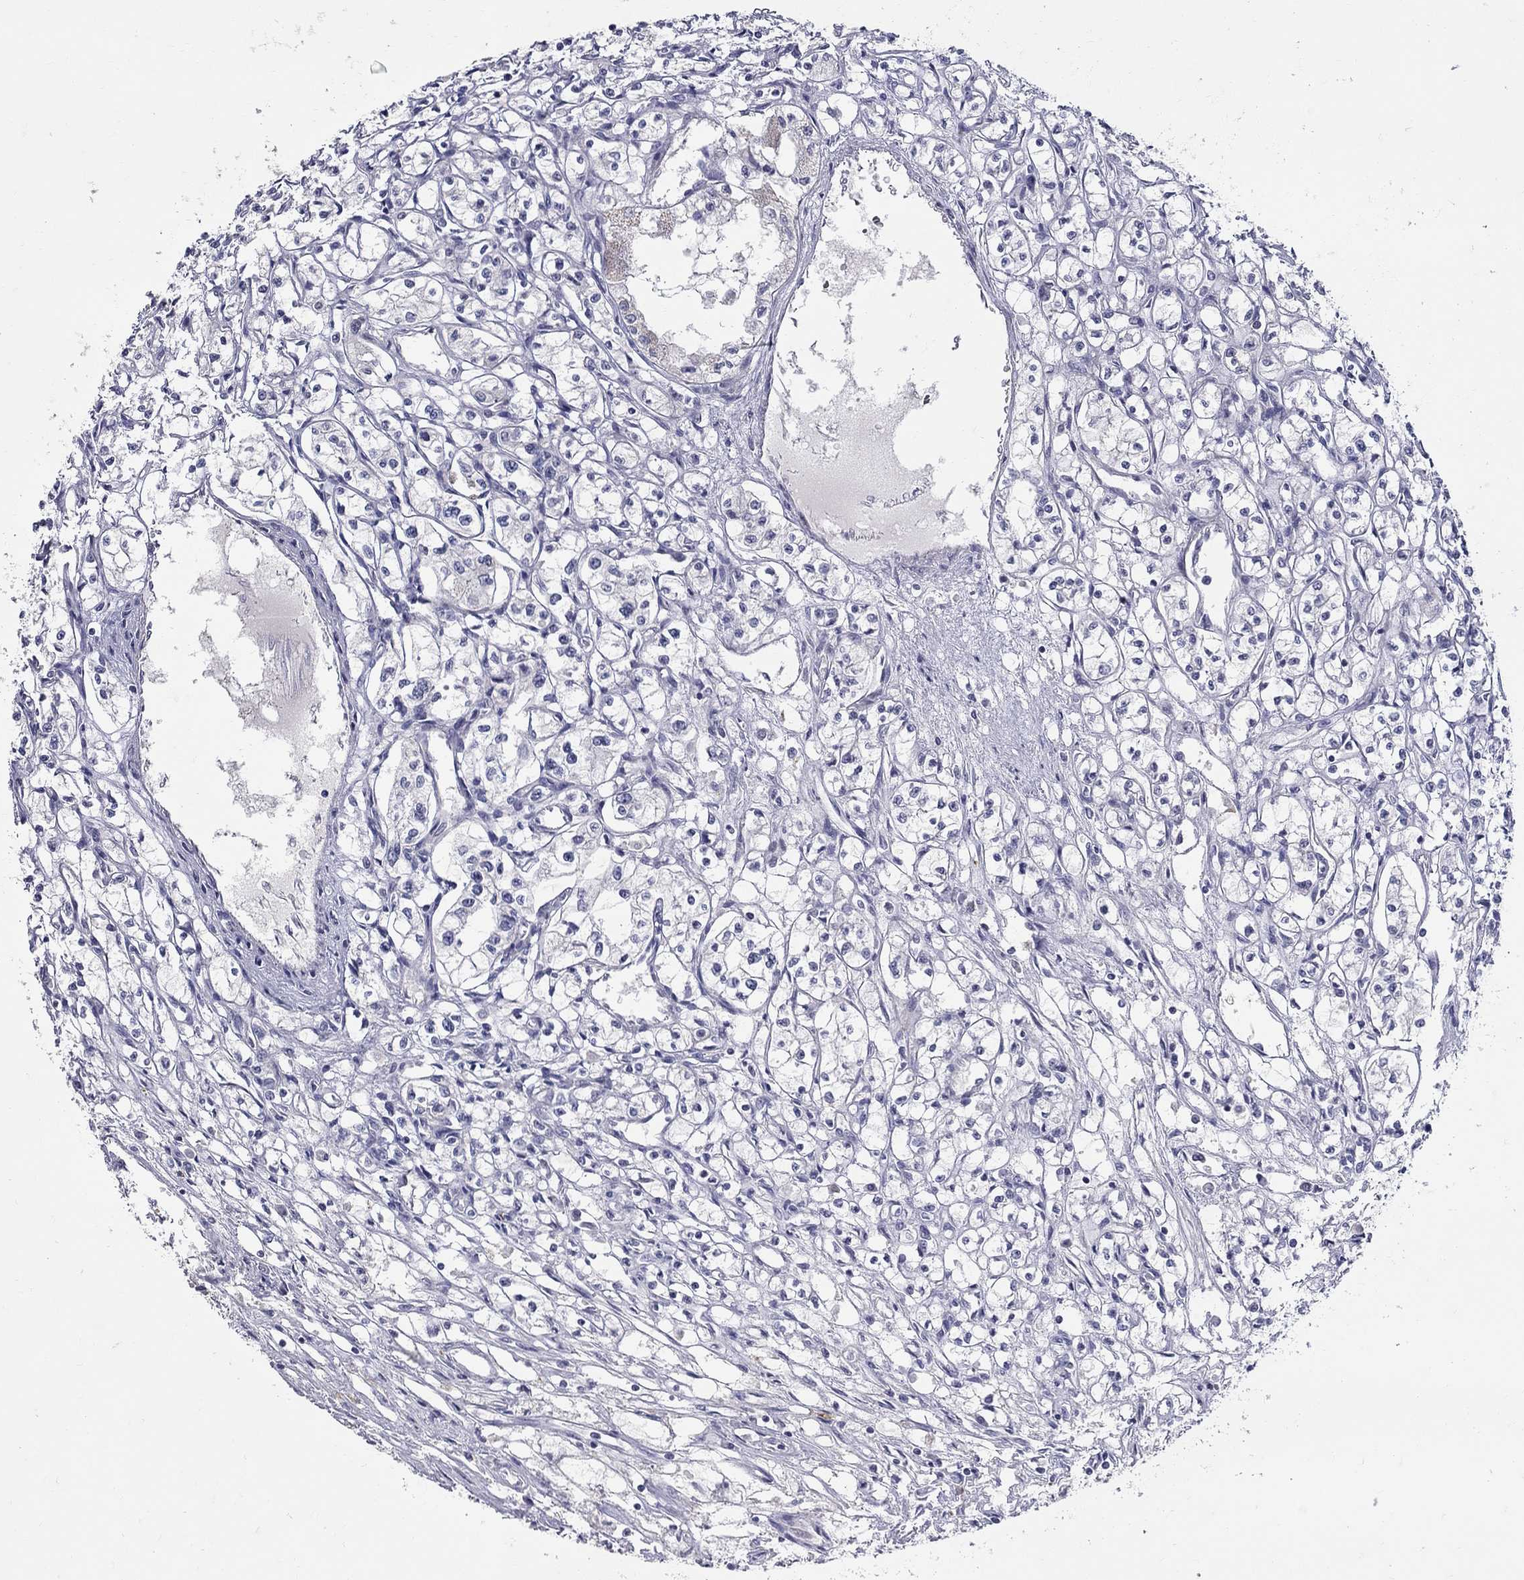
{"staining": {"intensity": "negative", "quantity": "none", "location": "none"}, "tissue": "renal cancer", "cell_type": "Tumor cells", "image_type": "cancer", "snomed": [{"axis": "morphology", "description": "Adenocarcinoma, NOS"}, {"axis": "topography", "description": "Kidney"}], "caption": "This is a micrograph of immunohistochemistry (IHC) staining of renal cancer (adenocarcinoma), which shows no expression in tumor cells.", "gene": "HMX2", "patient": {"sex": "male", "age": 56}}